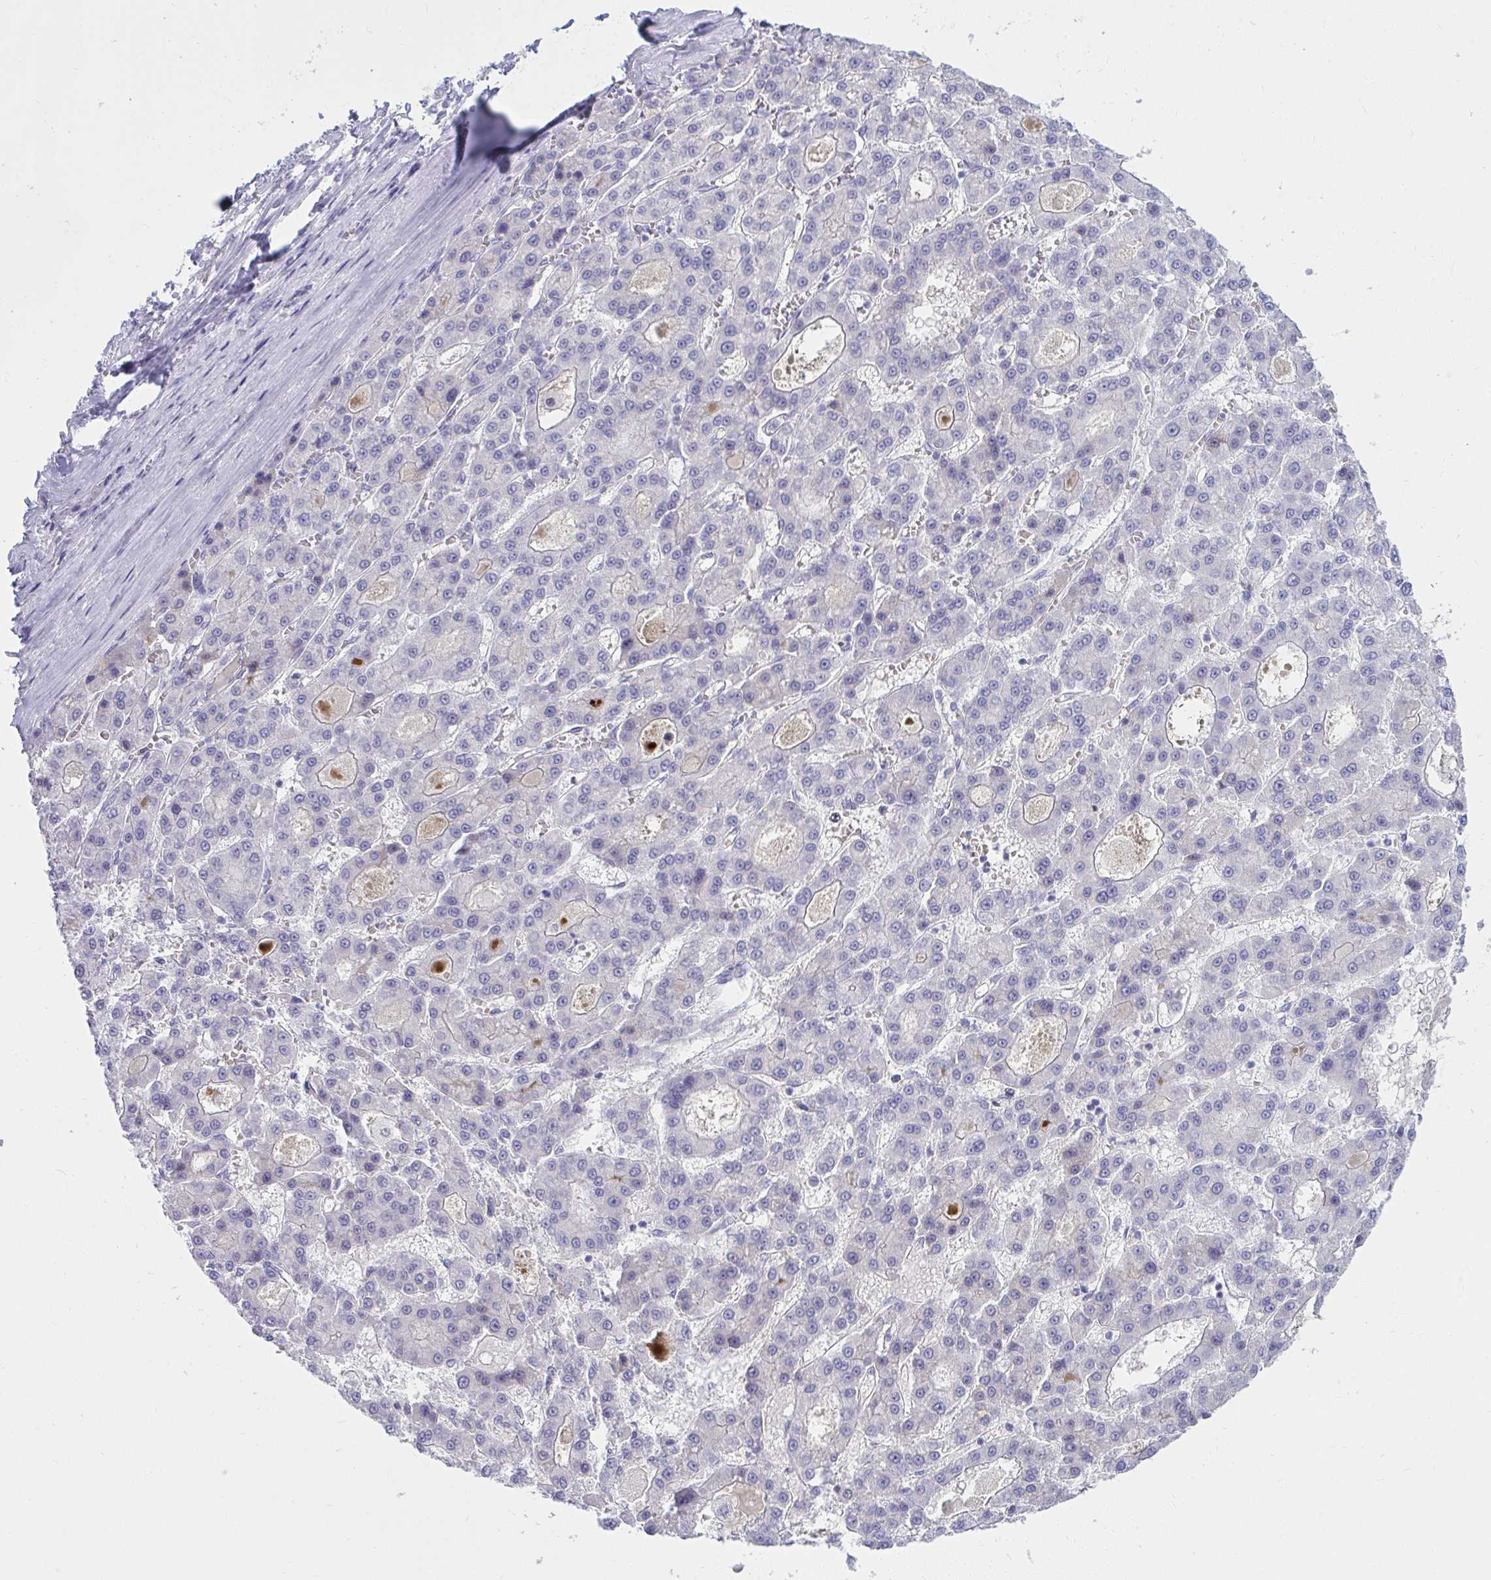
{"staining": {"intensity": "negative", "quantity": "none", "location": "none"}, "tissue": "liver cancer", "cell_type": "Tumor cells", "image_type": "cancer", "snomed": [{"axis": "morphology", "description": "Carcinoma, Hepatocellular, NOS"}, {"axis": "topography", "description": "Liver"}], "caption": "High power microscopy micrograph of an immunohistochemistry (IHC) image of liver cancer (hepatocellular carcinoma), revealing no significant positivity in tumor cells. (DAB immunohistochemistry, high magnification).", "gene": "LRRC36", "patient": {"sex": "male", "age": 70}}